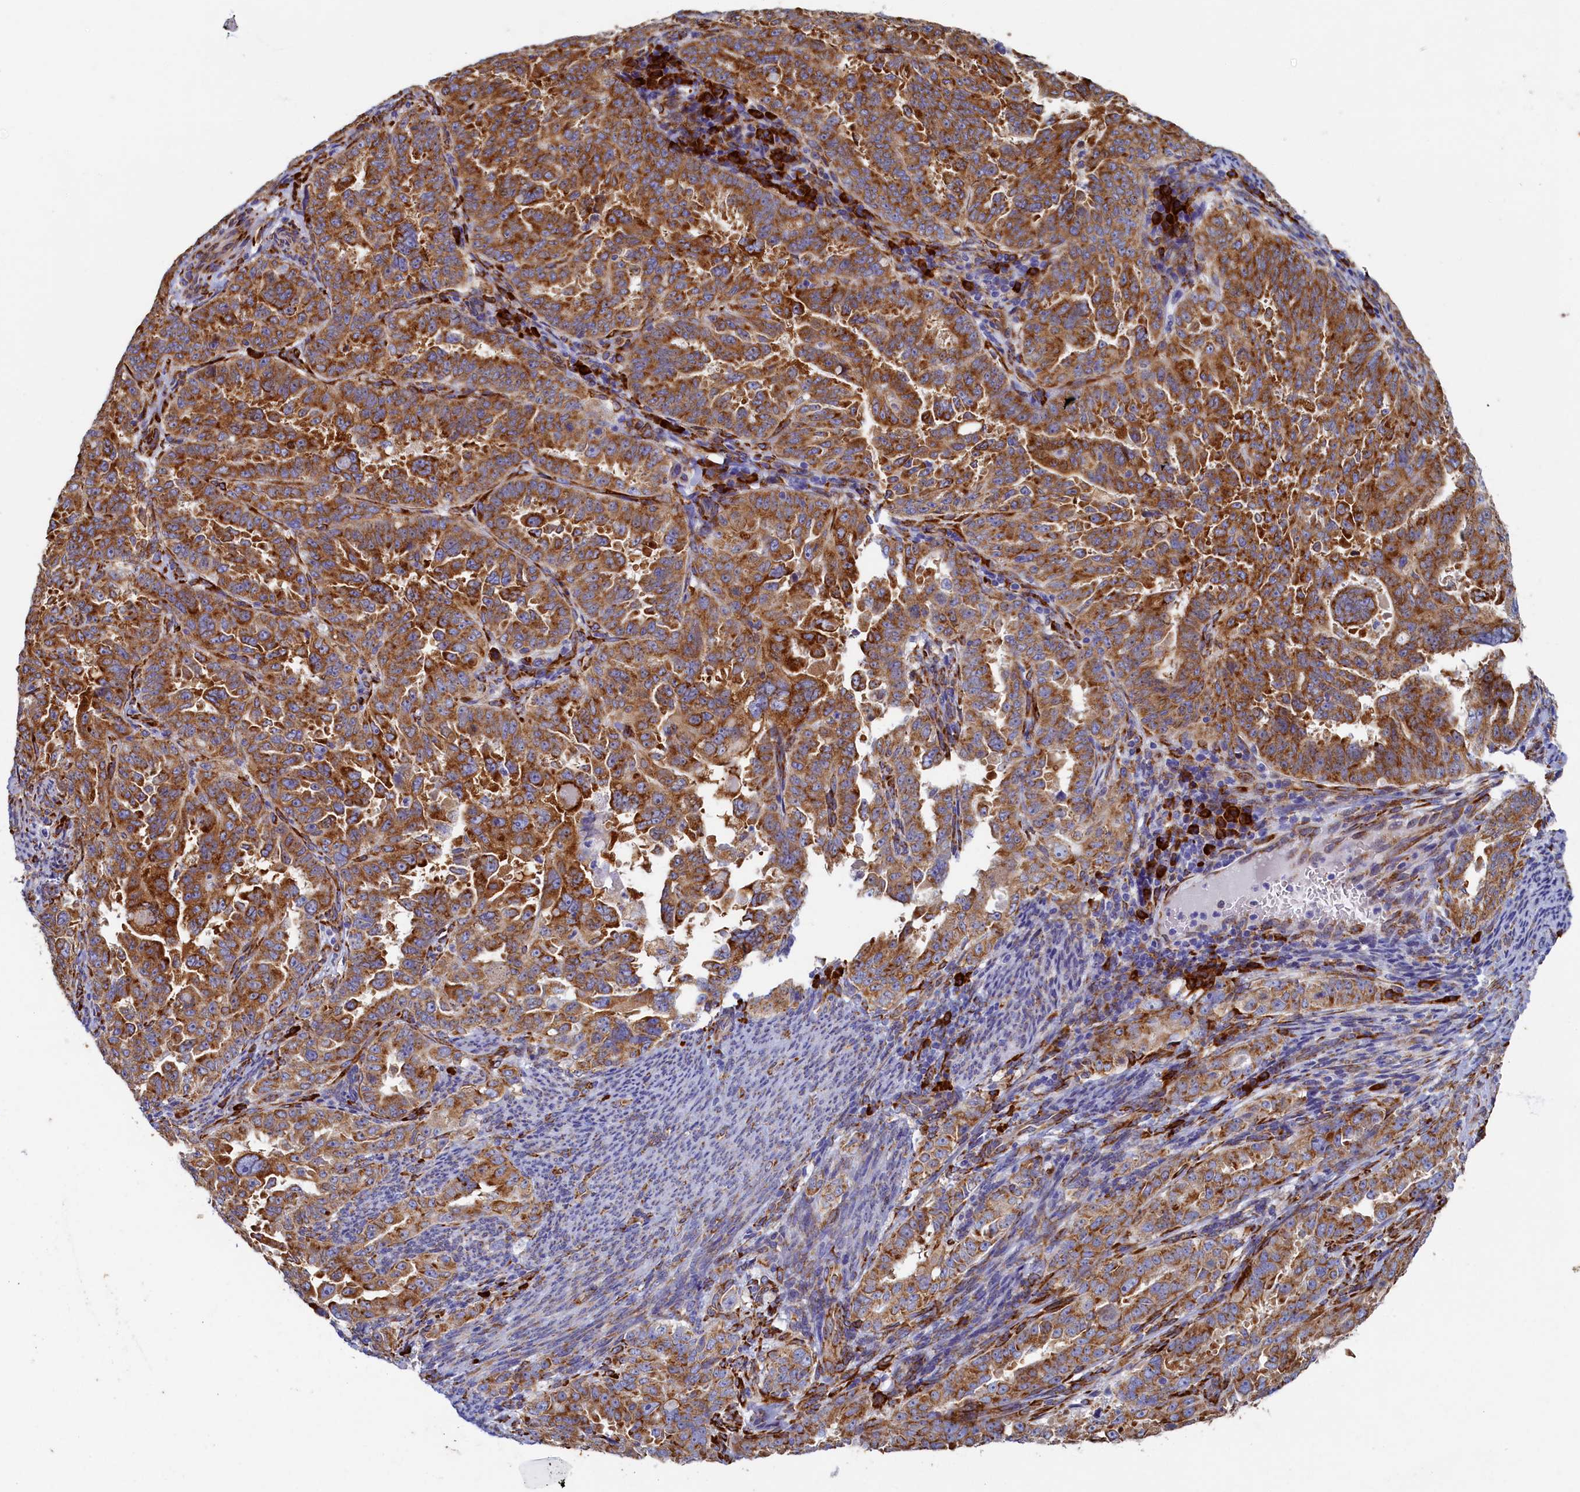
{"staining": {"intensity": "strong", "quantity": ">75%", "location": "cytoplasmic/membranous"}, "tissue": "endometrial cancer", "cell_type": "Tumor cells", "image_type": "cancer", "snomed": [{"axis": "morphology", "description": "Adenocarcinoma, NOS"}, {"axis": "topography", "description": "Endometrium"}], "caption": "A brown stain highlights strong cytoplasmic/membranous positivity of a protein in human endometrial cancer tumor cells.", "gene": "TMEM18", "patient": {"sex": "female", "age": 65}}